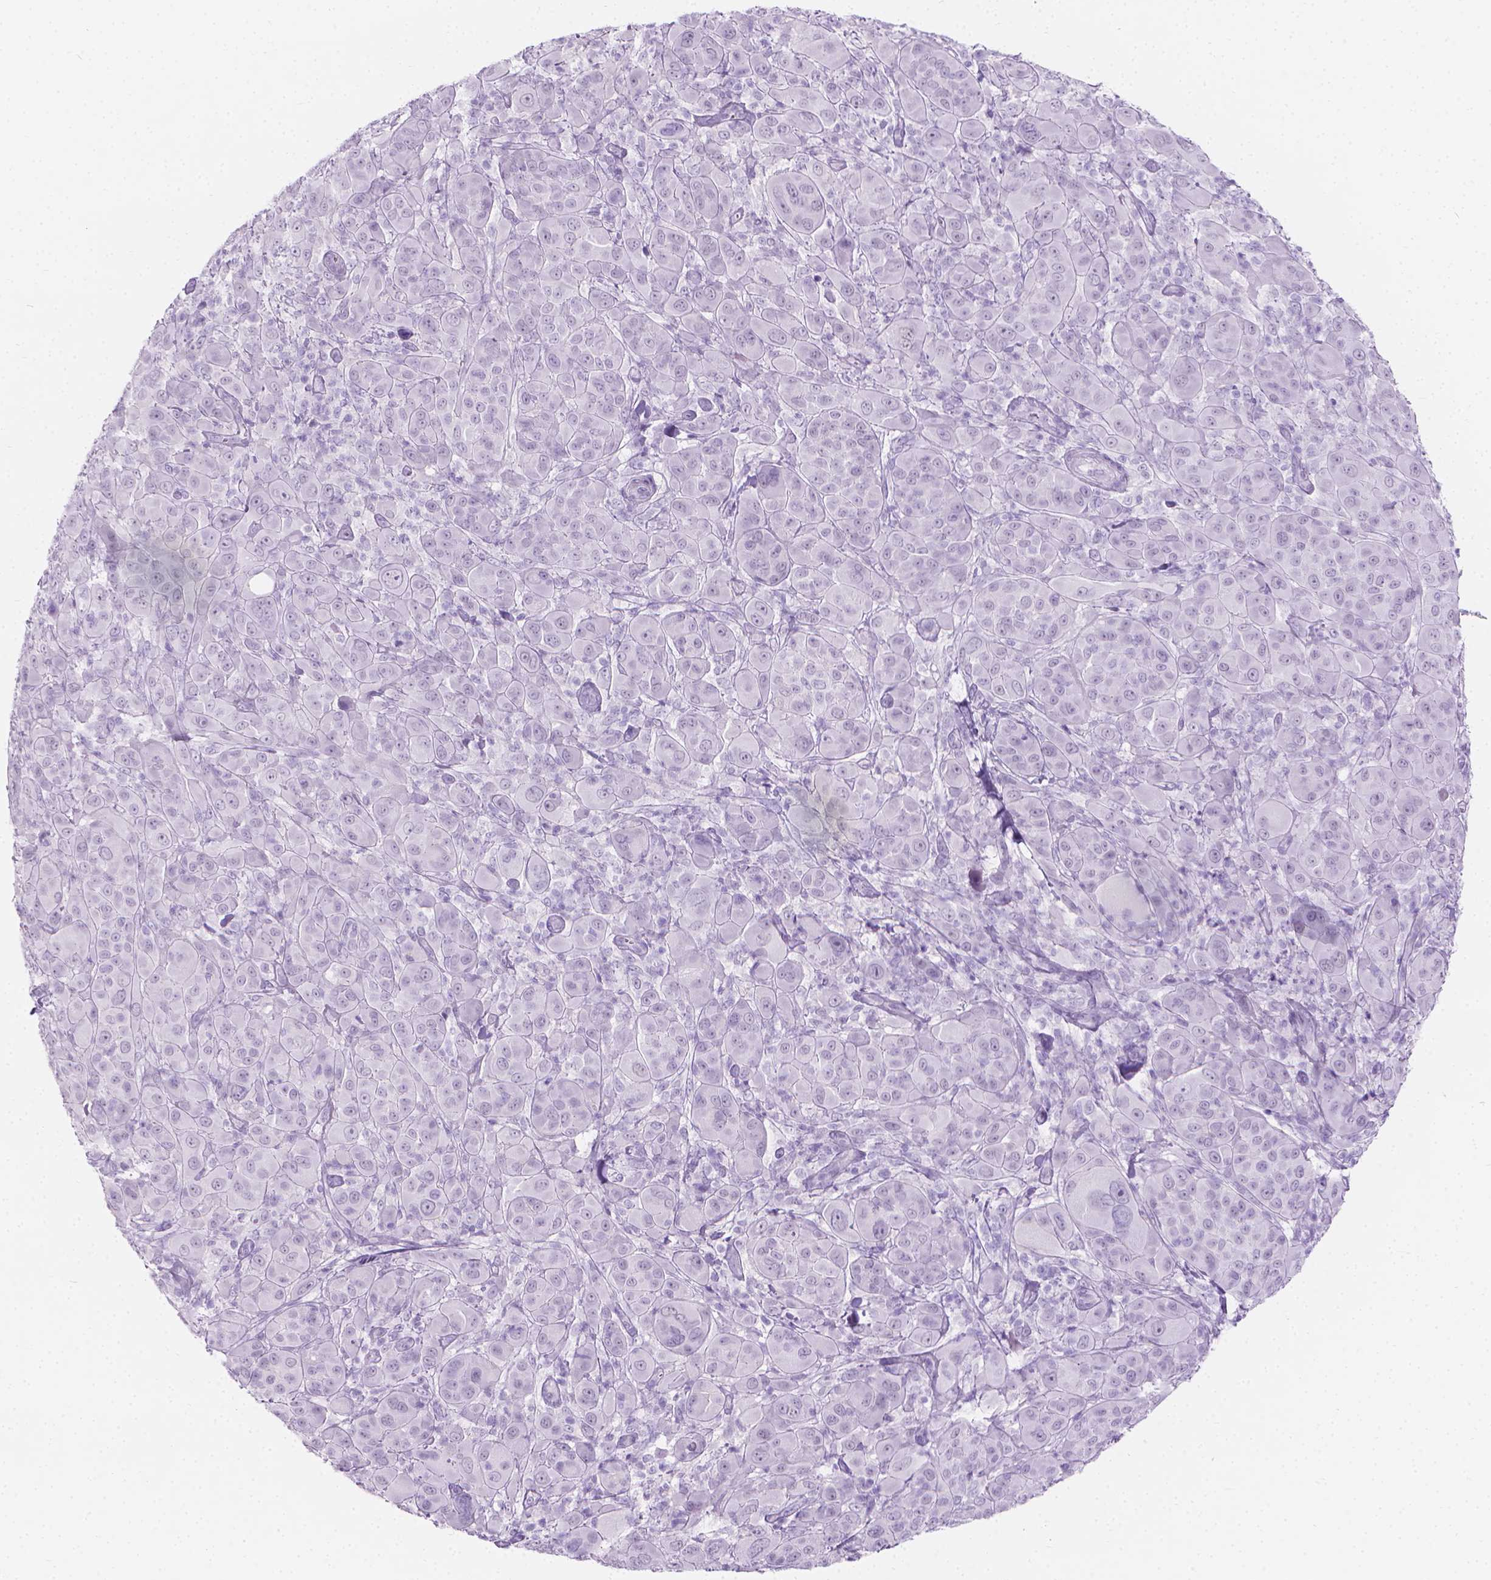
{"staining": {"intensity": "negative", "quantity": "none", "location": "none"}, "tissue": "melanoma", "cell_type": "Tumor cells", "image_type": "cancer", "snomed": [{"axis": "morphology", "description": "Malignant melanoma, NOS"}, {"axis": "topography", "description": "Skin"}], "caption": "A high-resolution micrograph shows immunohistochemistry staining of melanoma, which displays no significant staining in tumor cells.", "gene": "CFAP52", "patient": {"sex": "female", "age": 87}}